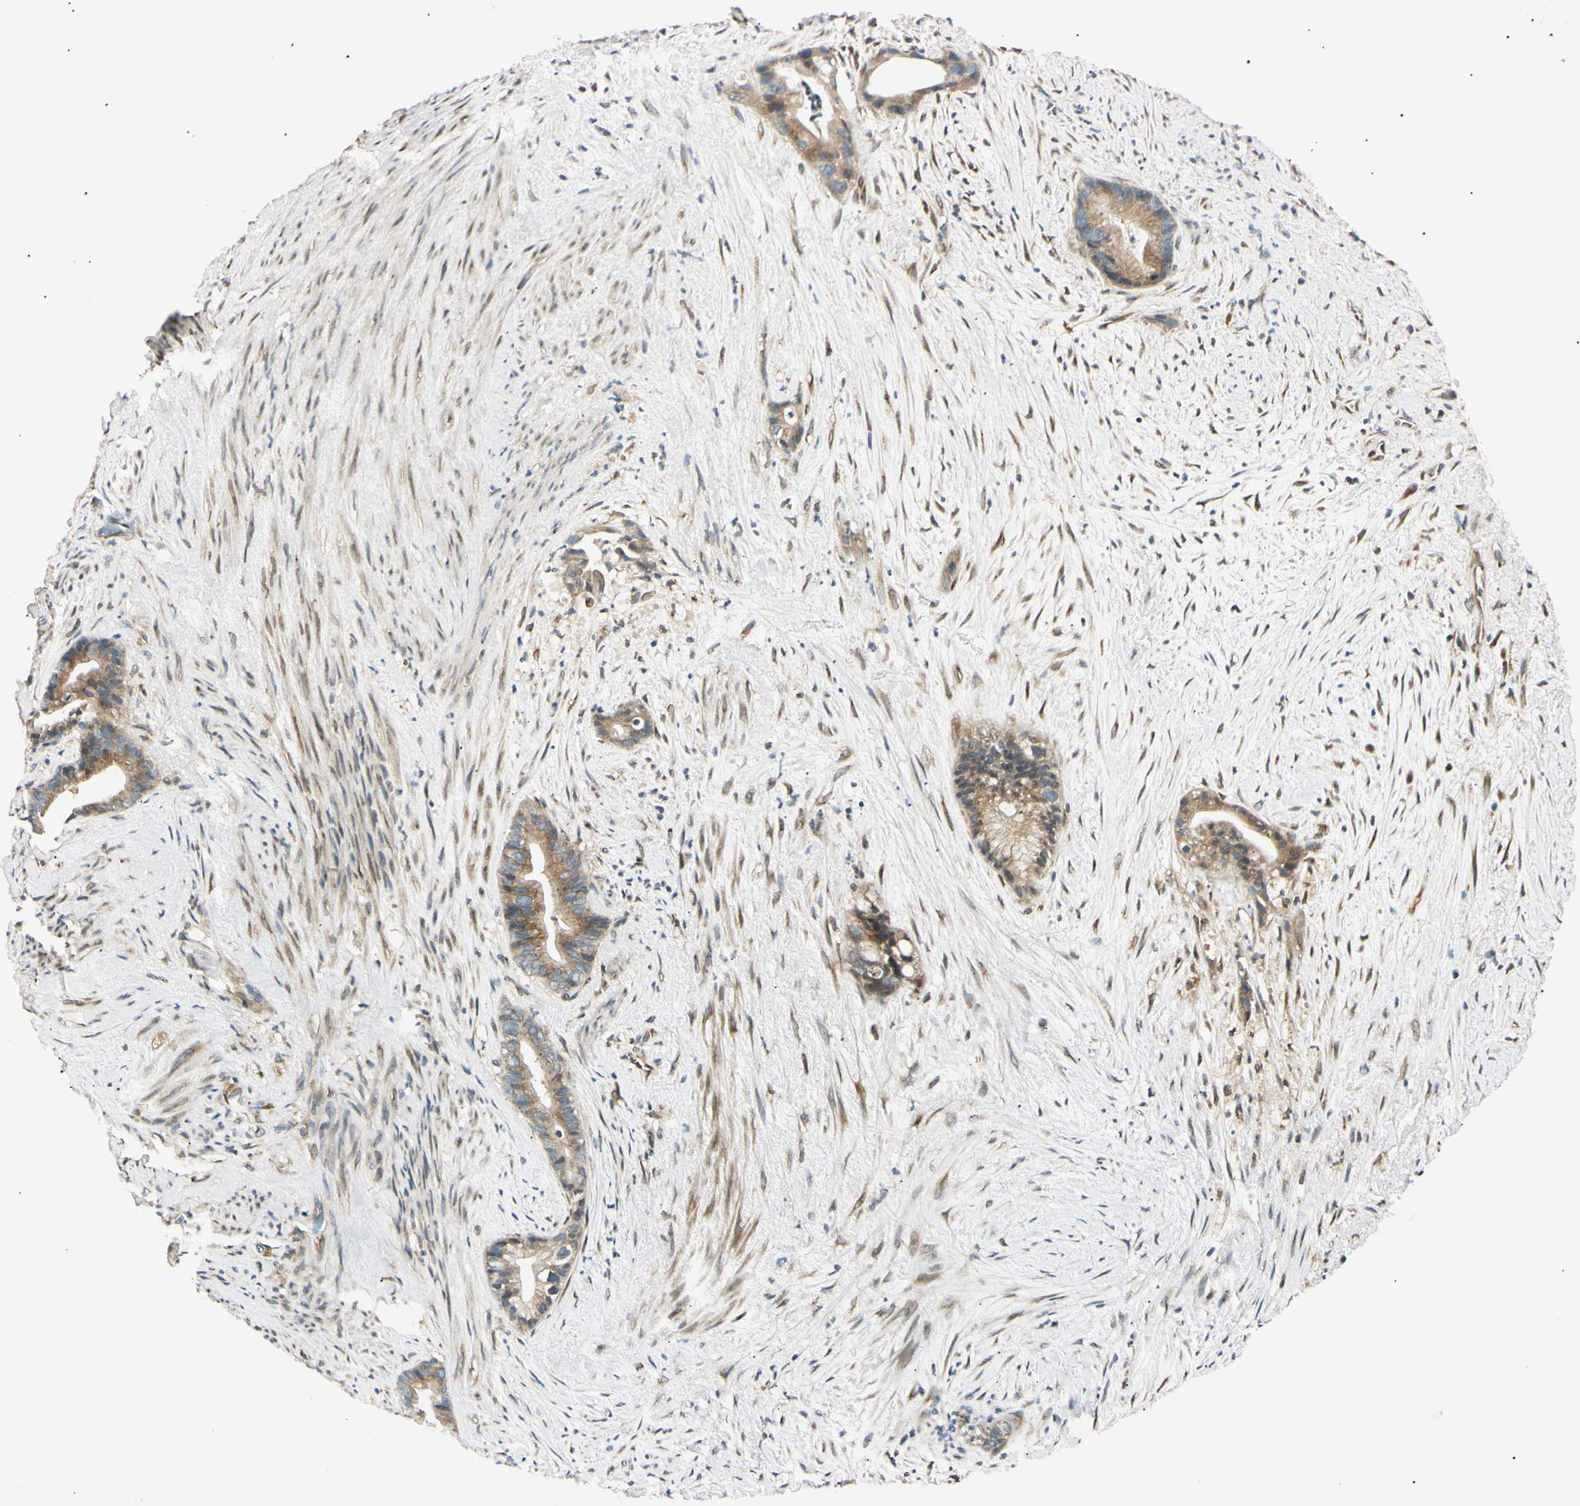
{"staining": {"intensity": "weak", "quantity": ">75%", "location": "cytoplasmic/membranous"}, "tissue": "liver cancer", "cell_type": "Tumor cells", "image_type": "cancer", "snomed": [{"axis": "morphology", "description": "Cholangiocarcinoma"}, {"axis": "topography", "description": "Liver"}], "caption": "Cholangiocarcinoma (liver) stained with IHC exhibits weak cytoplasmic/membranous positivity in approximately >75% of tumor cells.", "gene": "IER3IP1", "patient": {"sex": "female", "age": 55}}